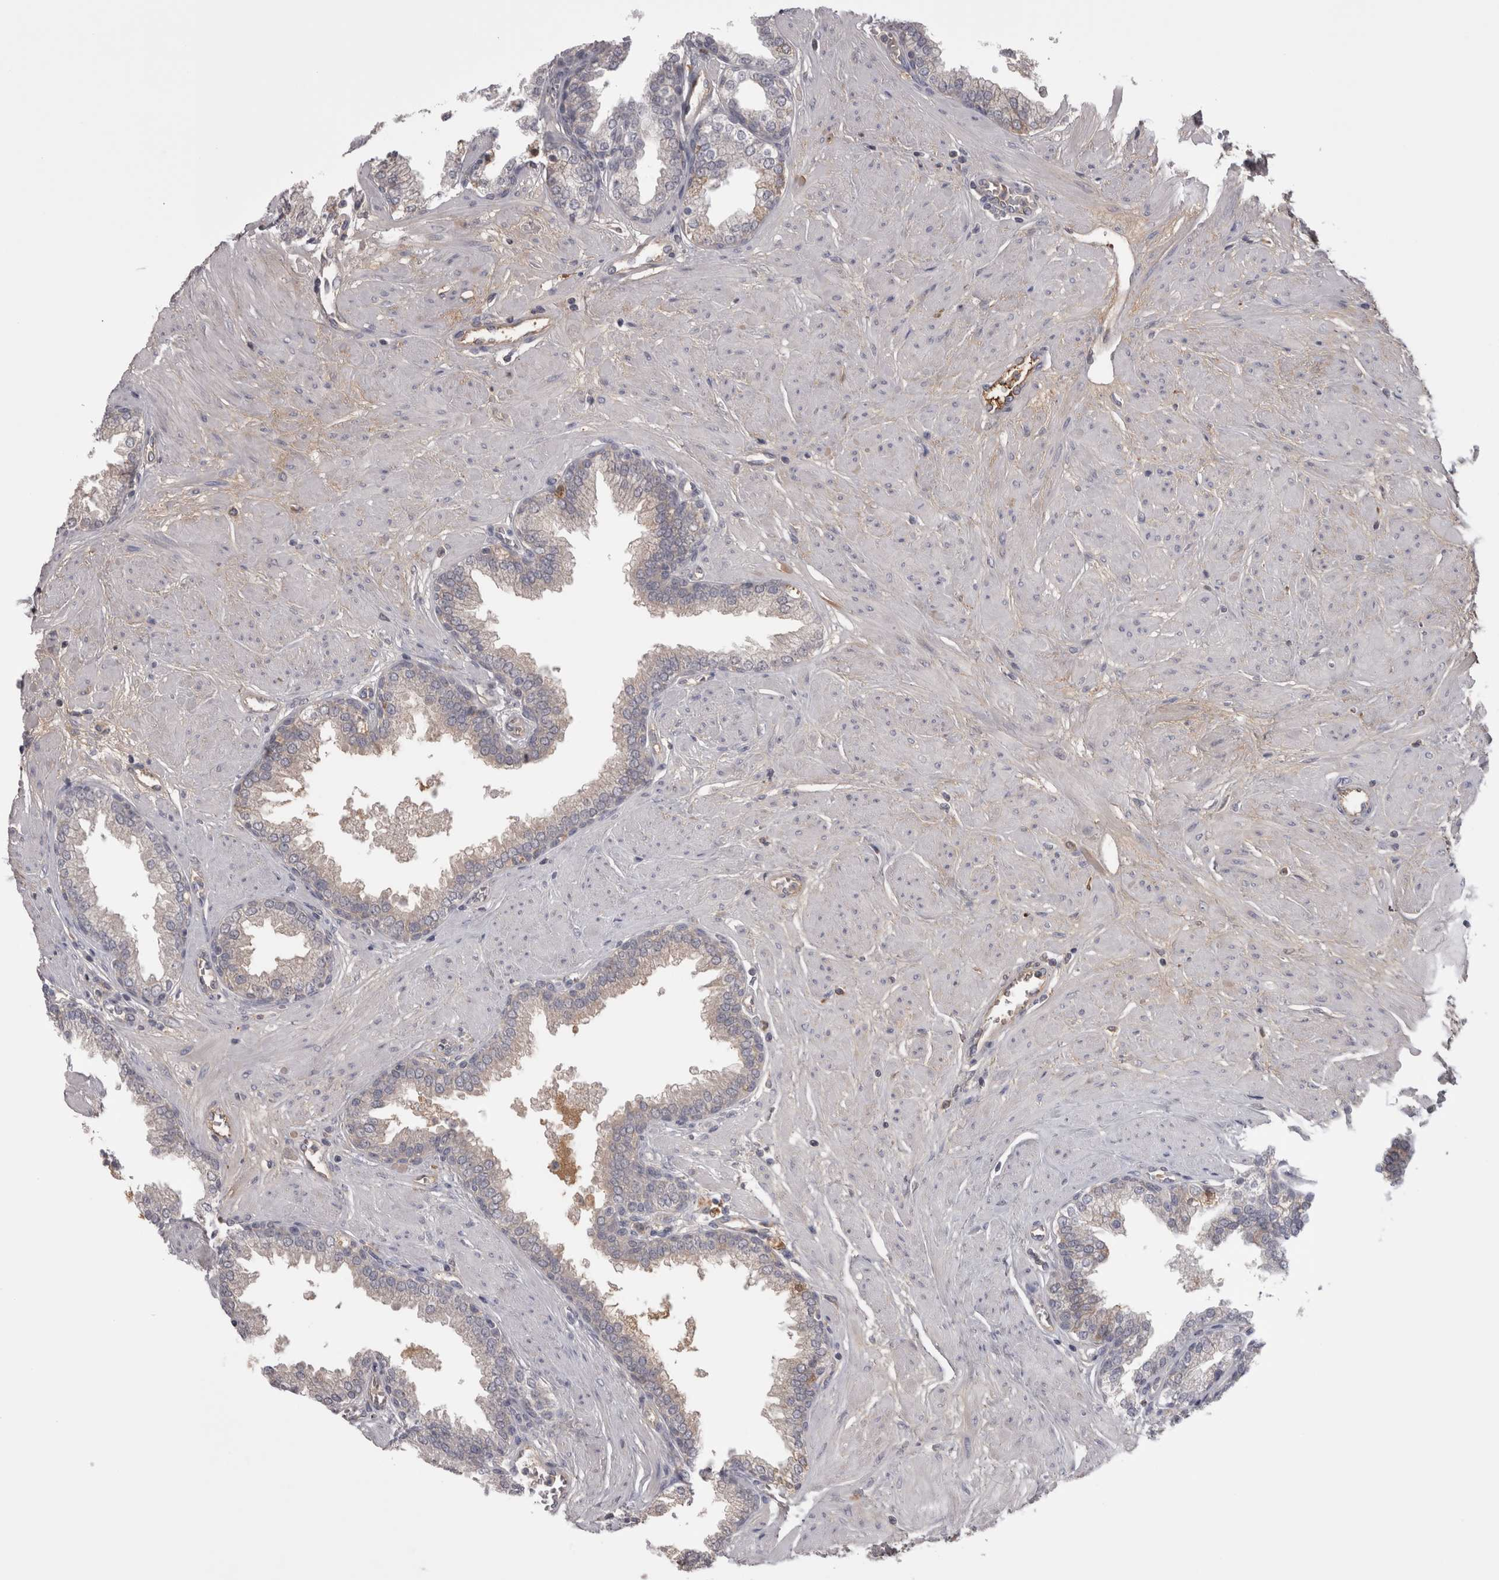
{"staining": {"intensity": "weak", "quantity": "<25%", "location": "cytoplasmic/membranous"}, "tissue": "prostate", "cell_type": "Glandular cells", "image_type": "normal", "snomed": [{"axis": "morphology", "description": "Normal tissue, NOS"}, {"axis": "topography", "description": "Prostate"}], "caption": "IHC of benign prostate demonstrates no positivity in glandular cells.", "gene": "SAA4", "patient": {"sex": "male", "age": 51}}